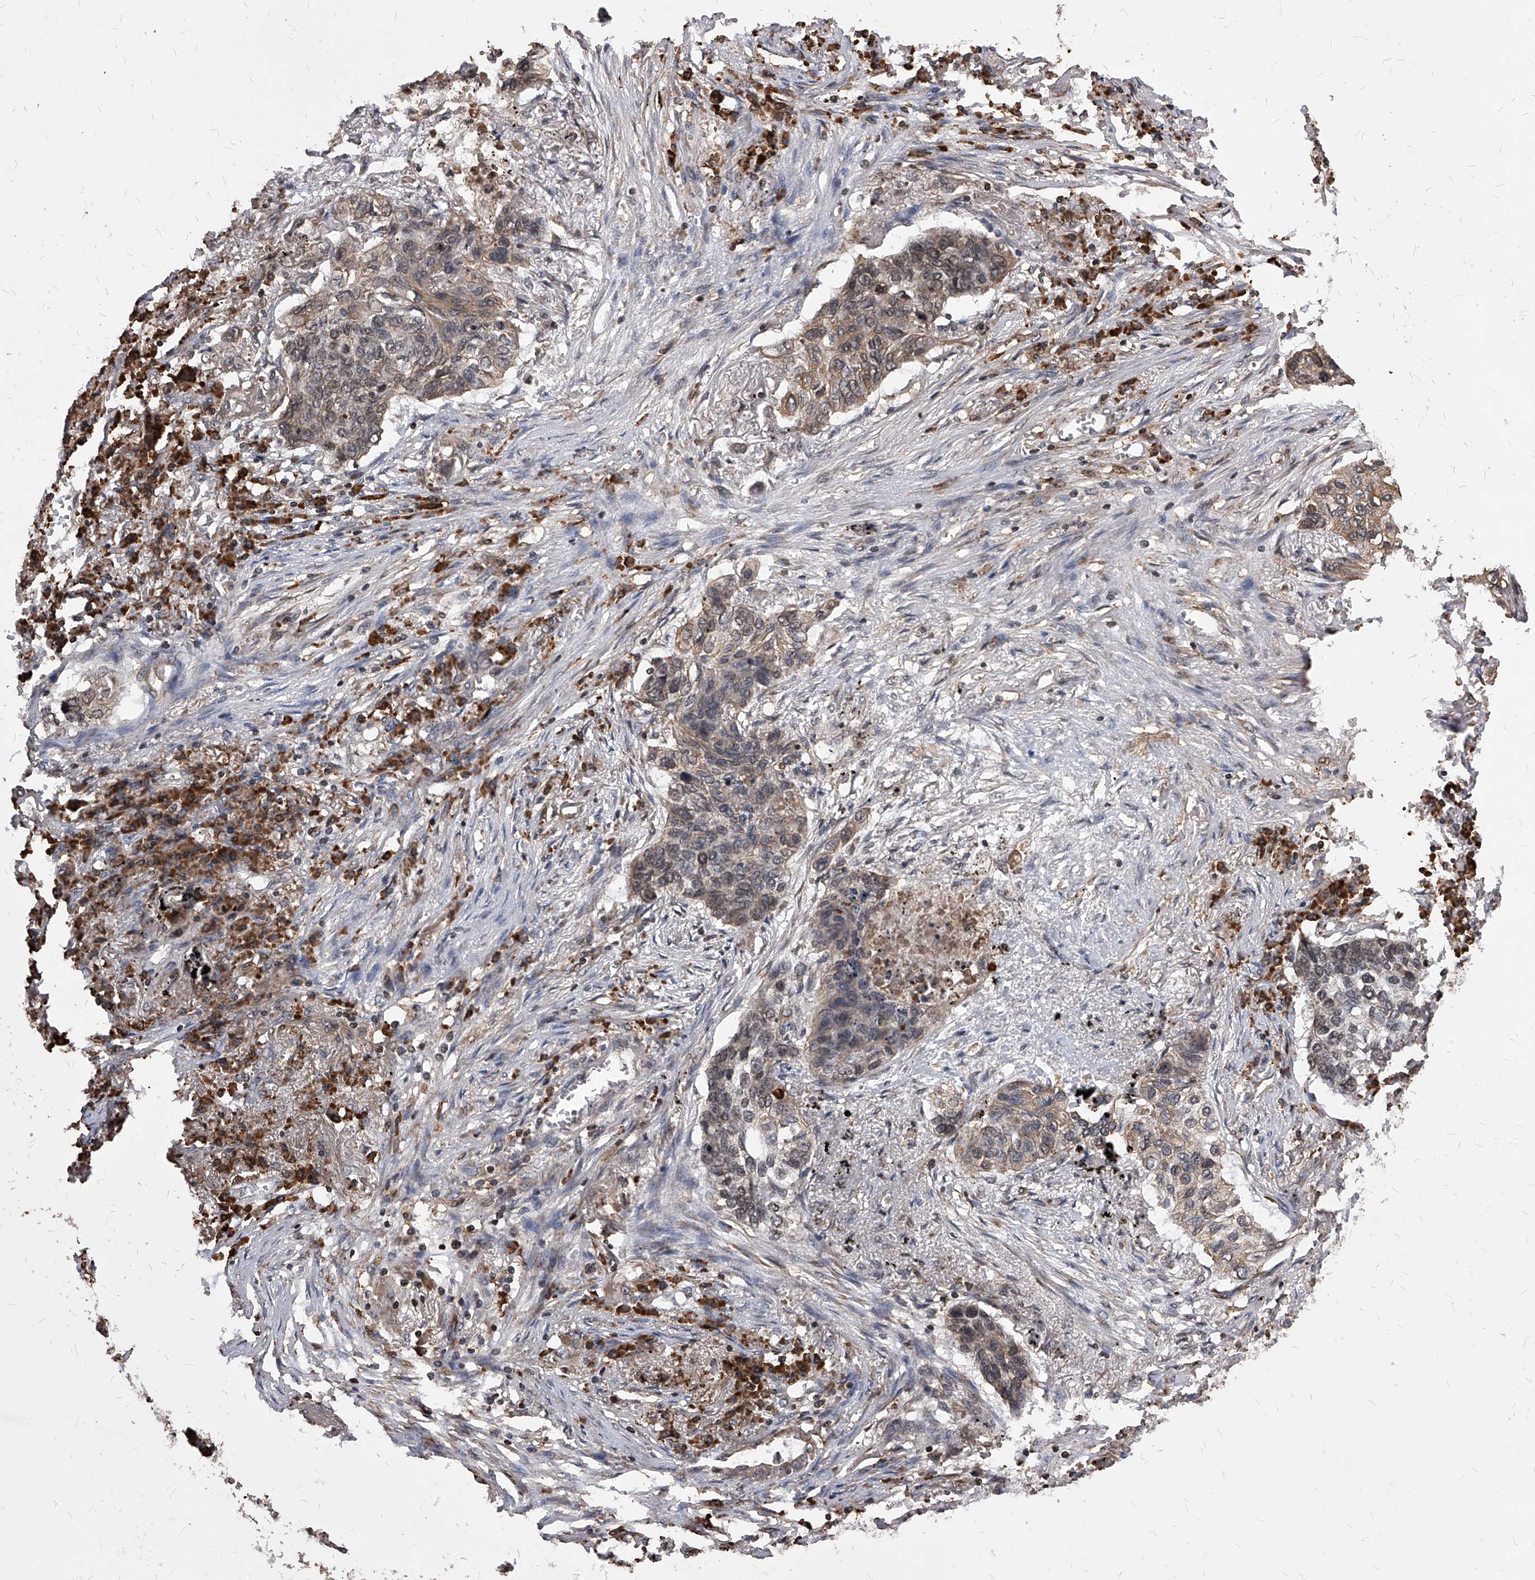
{"staining": {"intensity": "weak", "quantity": "25%-75%", "location": "cytoplasmic/membranous"}, "tissue": "lung cancer", "cell_type": "Tumor cells", "image_type": "cancer", "snomed": [{"axis": "morphology", "description": "Squamous cell carcinoma, NOS"}, {"axis": "topography", "description": "Lung"}], "caption": "Immunohistochemical staining of human lung cancer displays low levels of weak cytoplasmic/membranous protein staining in approximately 25%-75% of tumor cells. (Stains: DAB in brown, nuclei in blue, Microscopy: brightfield microscopy at high magnification).", "gene": "ID1", "patient": {"sex": "female", "age": 63}}